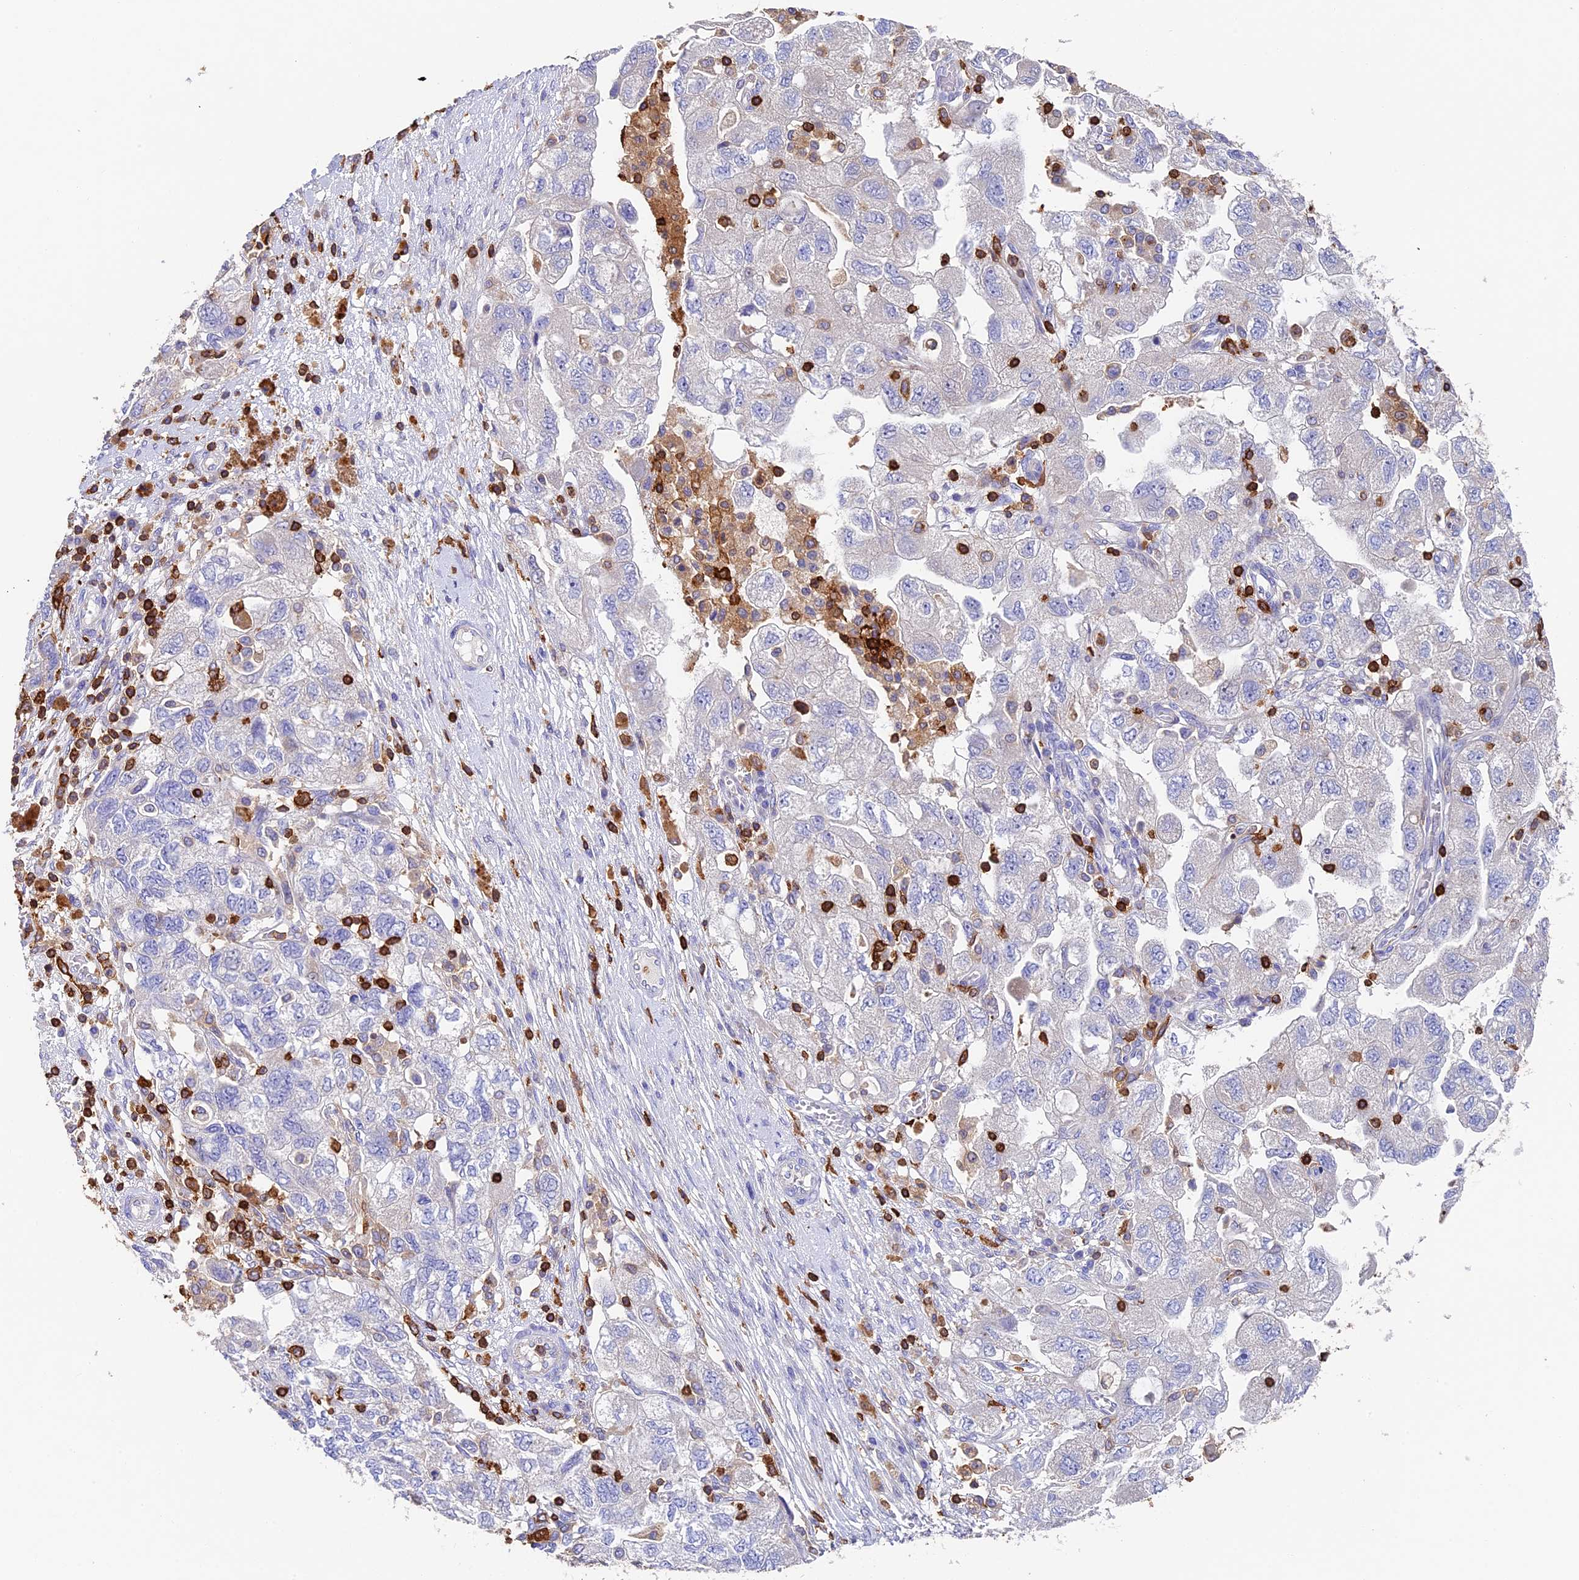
{"staining": {"intensity": "negative", "quantity": "none", "location": "none"}, "tissue": "ovarian cancer", "cell_type": "Tumor cells", "image_type": "cancer", "snomed": [{"axis": "morphology", "description": "Carcinoma, NOS"}, {"axis": "morphology", "description": "Cystadenocarcinoma, serous, NOS"}, {"axis": "topography", "description": "Ovary"}], "caption": "Ovarian serous cystadenocarcinoma was stained to show a protein in brown. There is no significant positivity in tumor cells.", "gene": "ADAT1", "patient": {"sex": "female", "age": 69}}